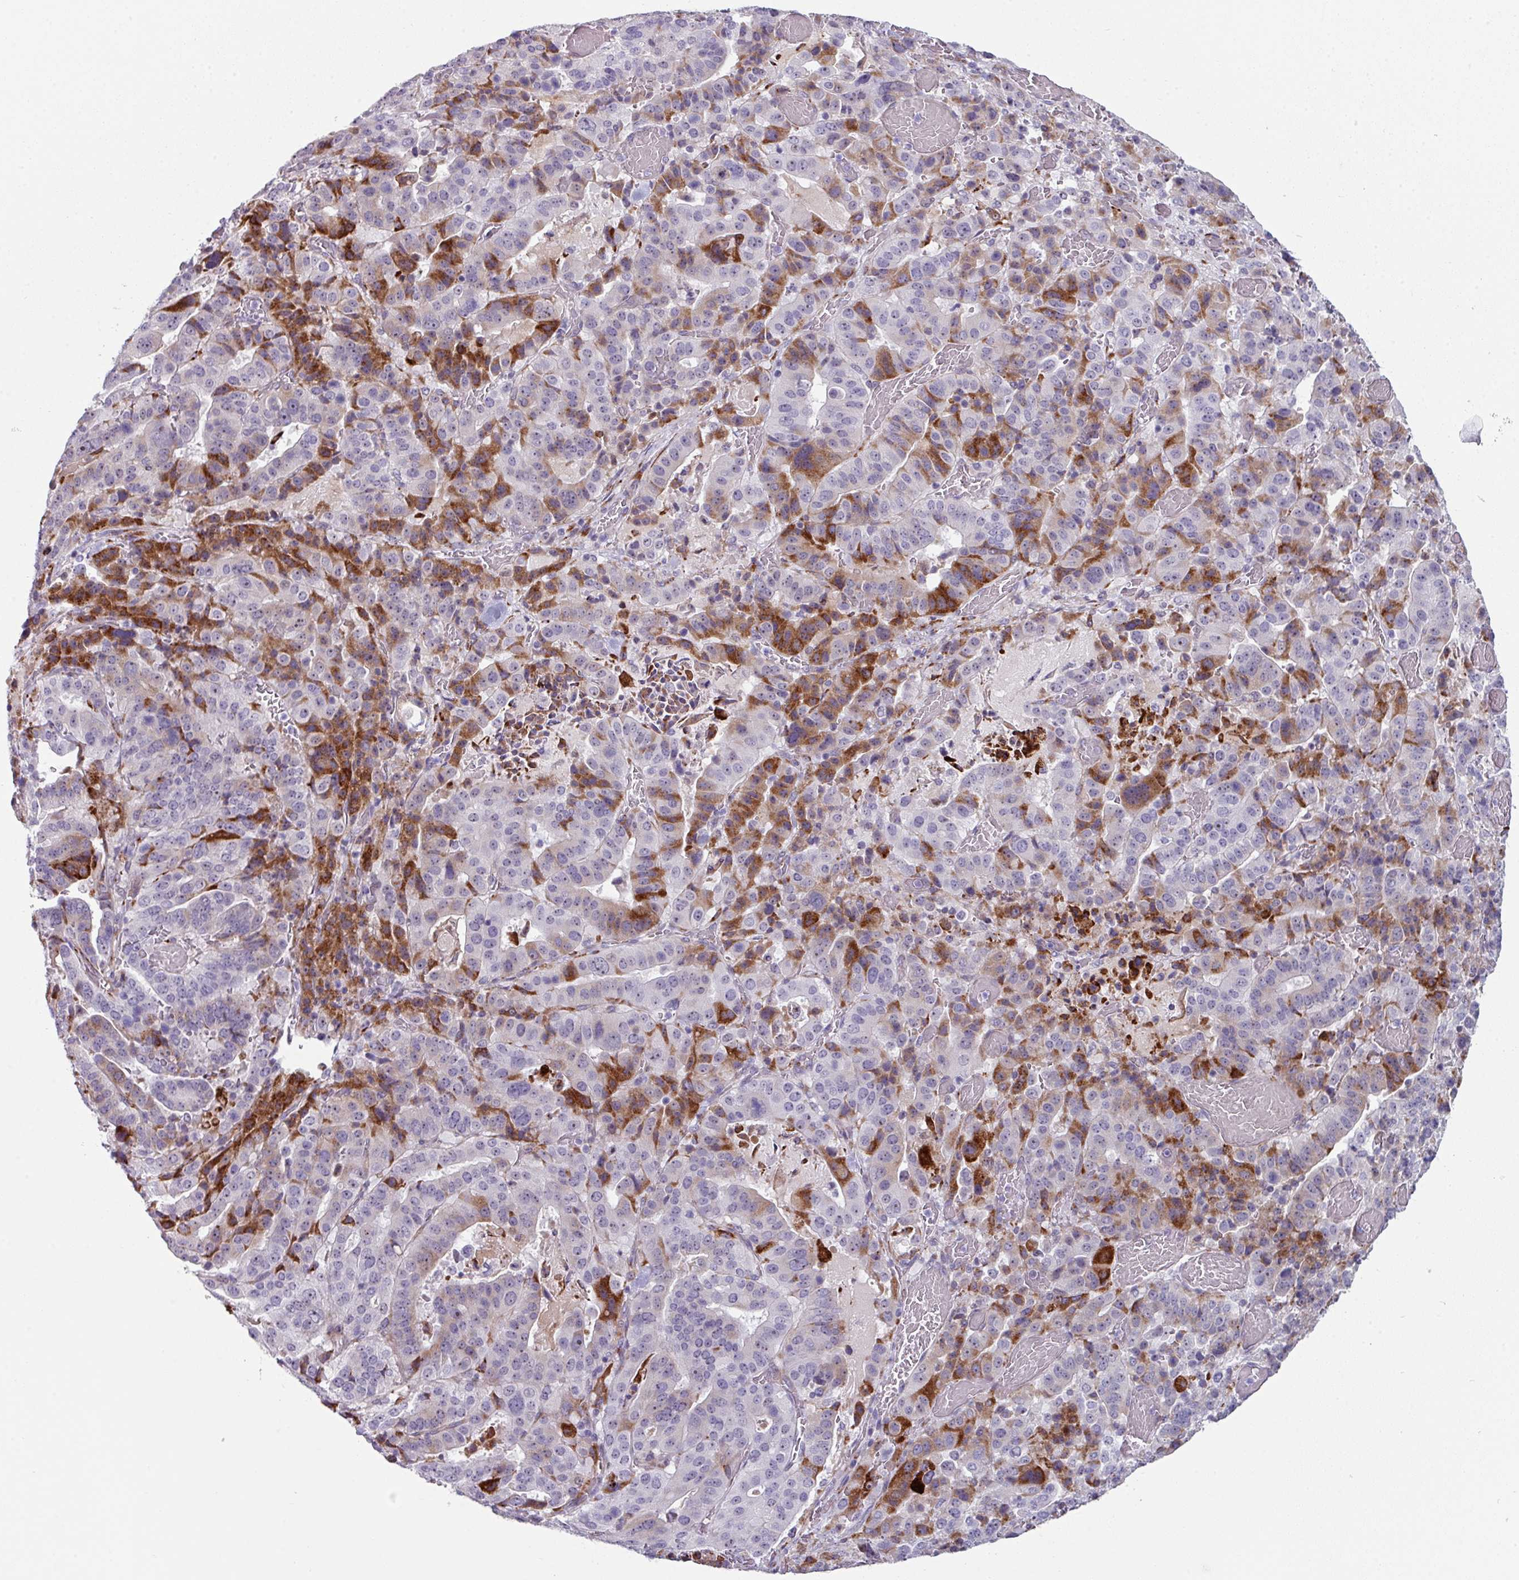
{"staining": {"intensity": "moderate", "quantity": "<25%", "location": "cytoplasmic/membranous"}, "tissue": "stomach cancer", "cell_type": "Tumor cells", "image_type": "cancer", "snomed": [{"axis": "morphology", "description": "Adenocarcinoma, NOS"}, {"axis": "topography", "description": "Stomach"}], "caption": "Stomach cancer stained with a brown dye exhibits moderate cytoplasmic/membranous positive positivity in approximately <25% of tumor cells.", "gene": "BMS1", "patient": {"sex": "male", "age": 48}}